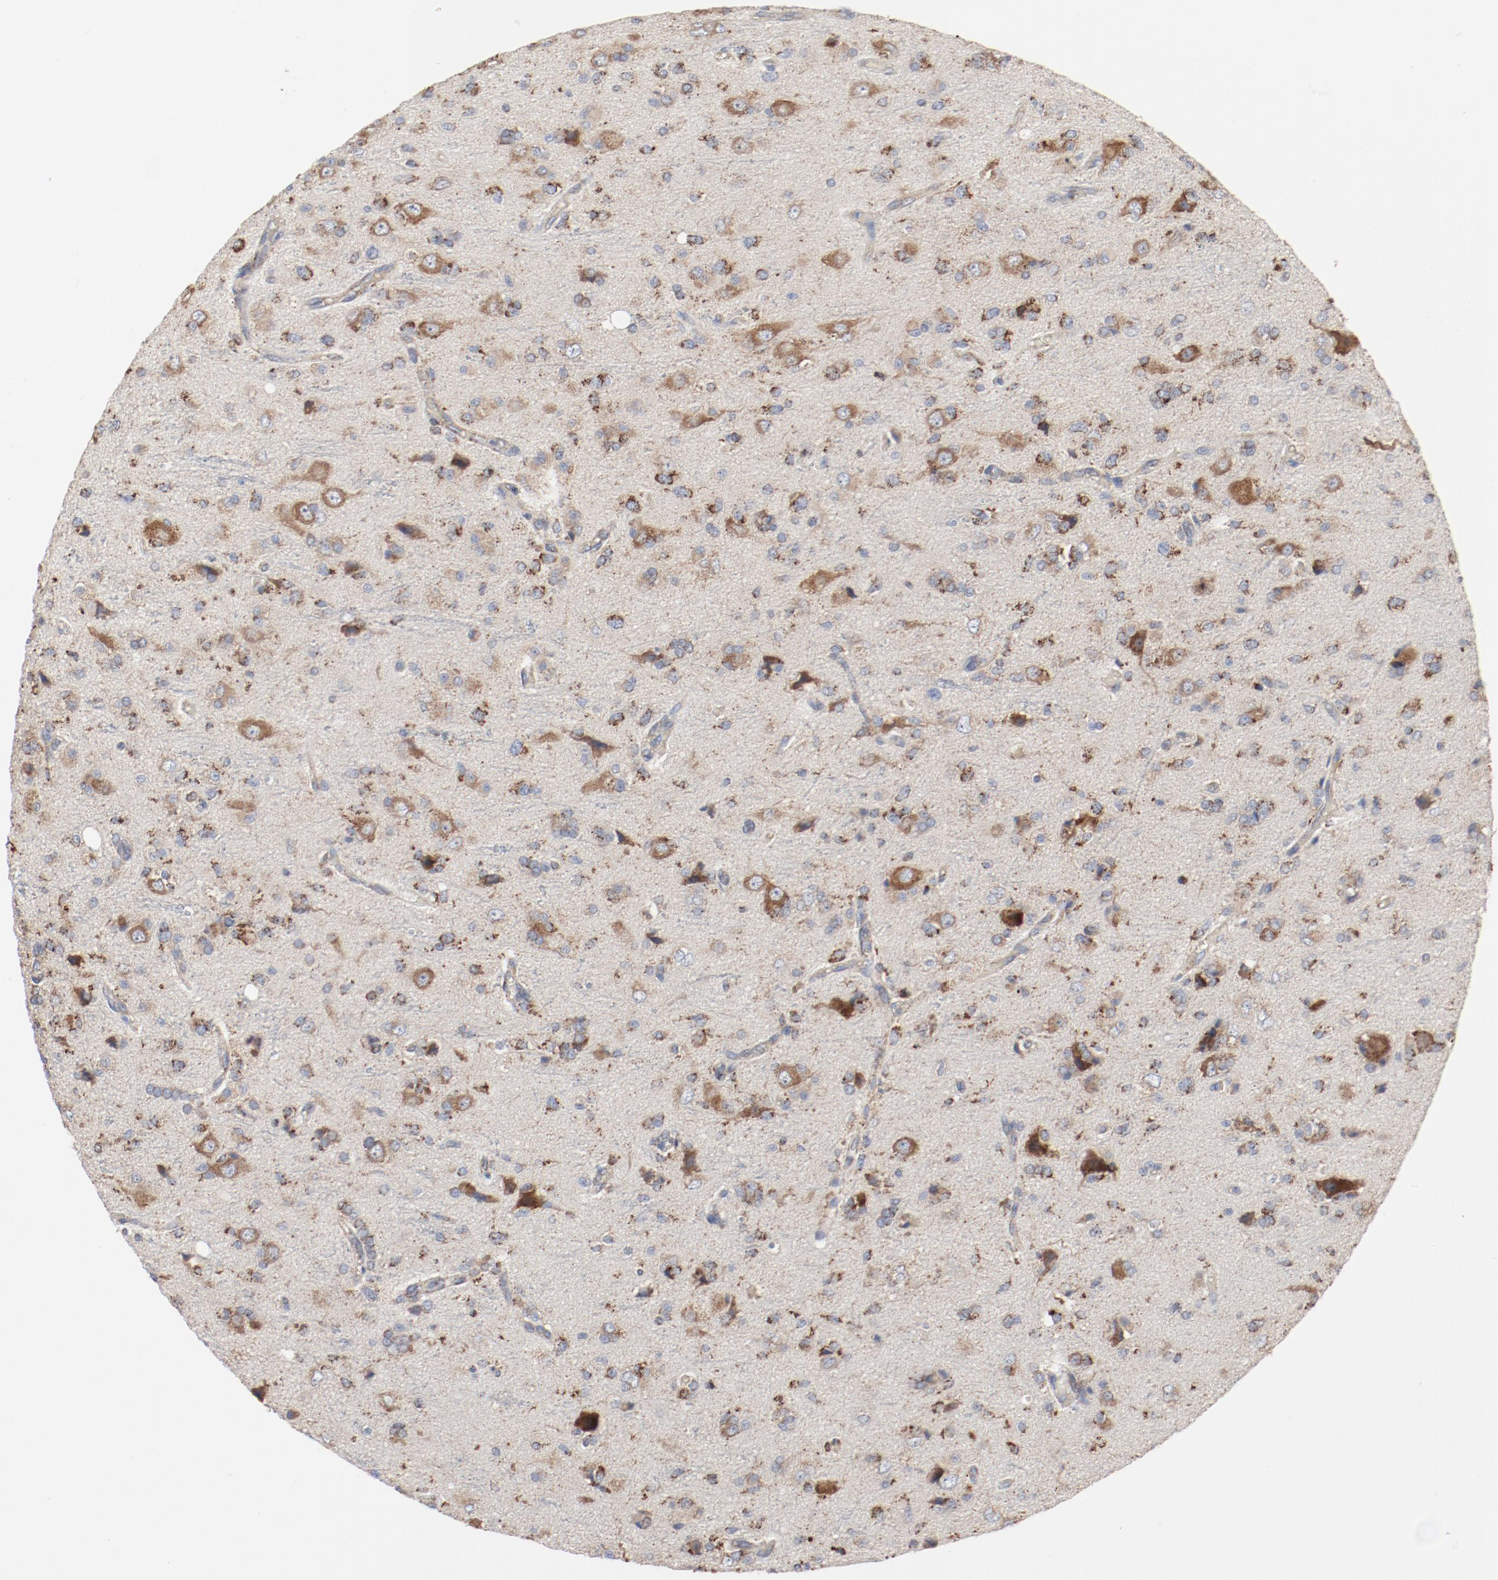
{"staining": {"intensity": "moderate", "quantity": "25%-75%", "location": "cytoplasmic/membranous"}, "tissue": "glioma", "cell_type": "Tumor cells", "image_type": "cancer", "snomed": [{"axis": "morphology", "description": "Glioma, malignant, High grade"}, {"axis": "topography", "description": "Brain"}], "caption": "Glioma stained with a protein marker displays moderate staining in tumor cells.", "gene": "SETD3", "patient": {"sex": "male", "age": 47}}